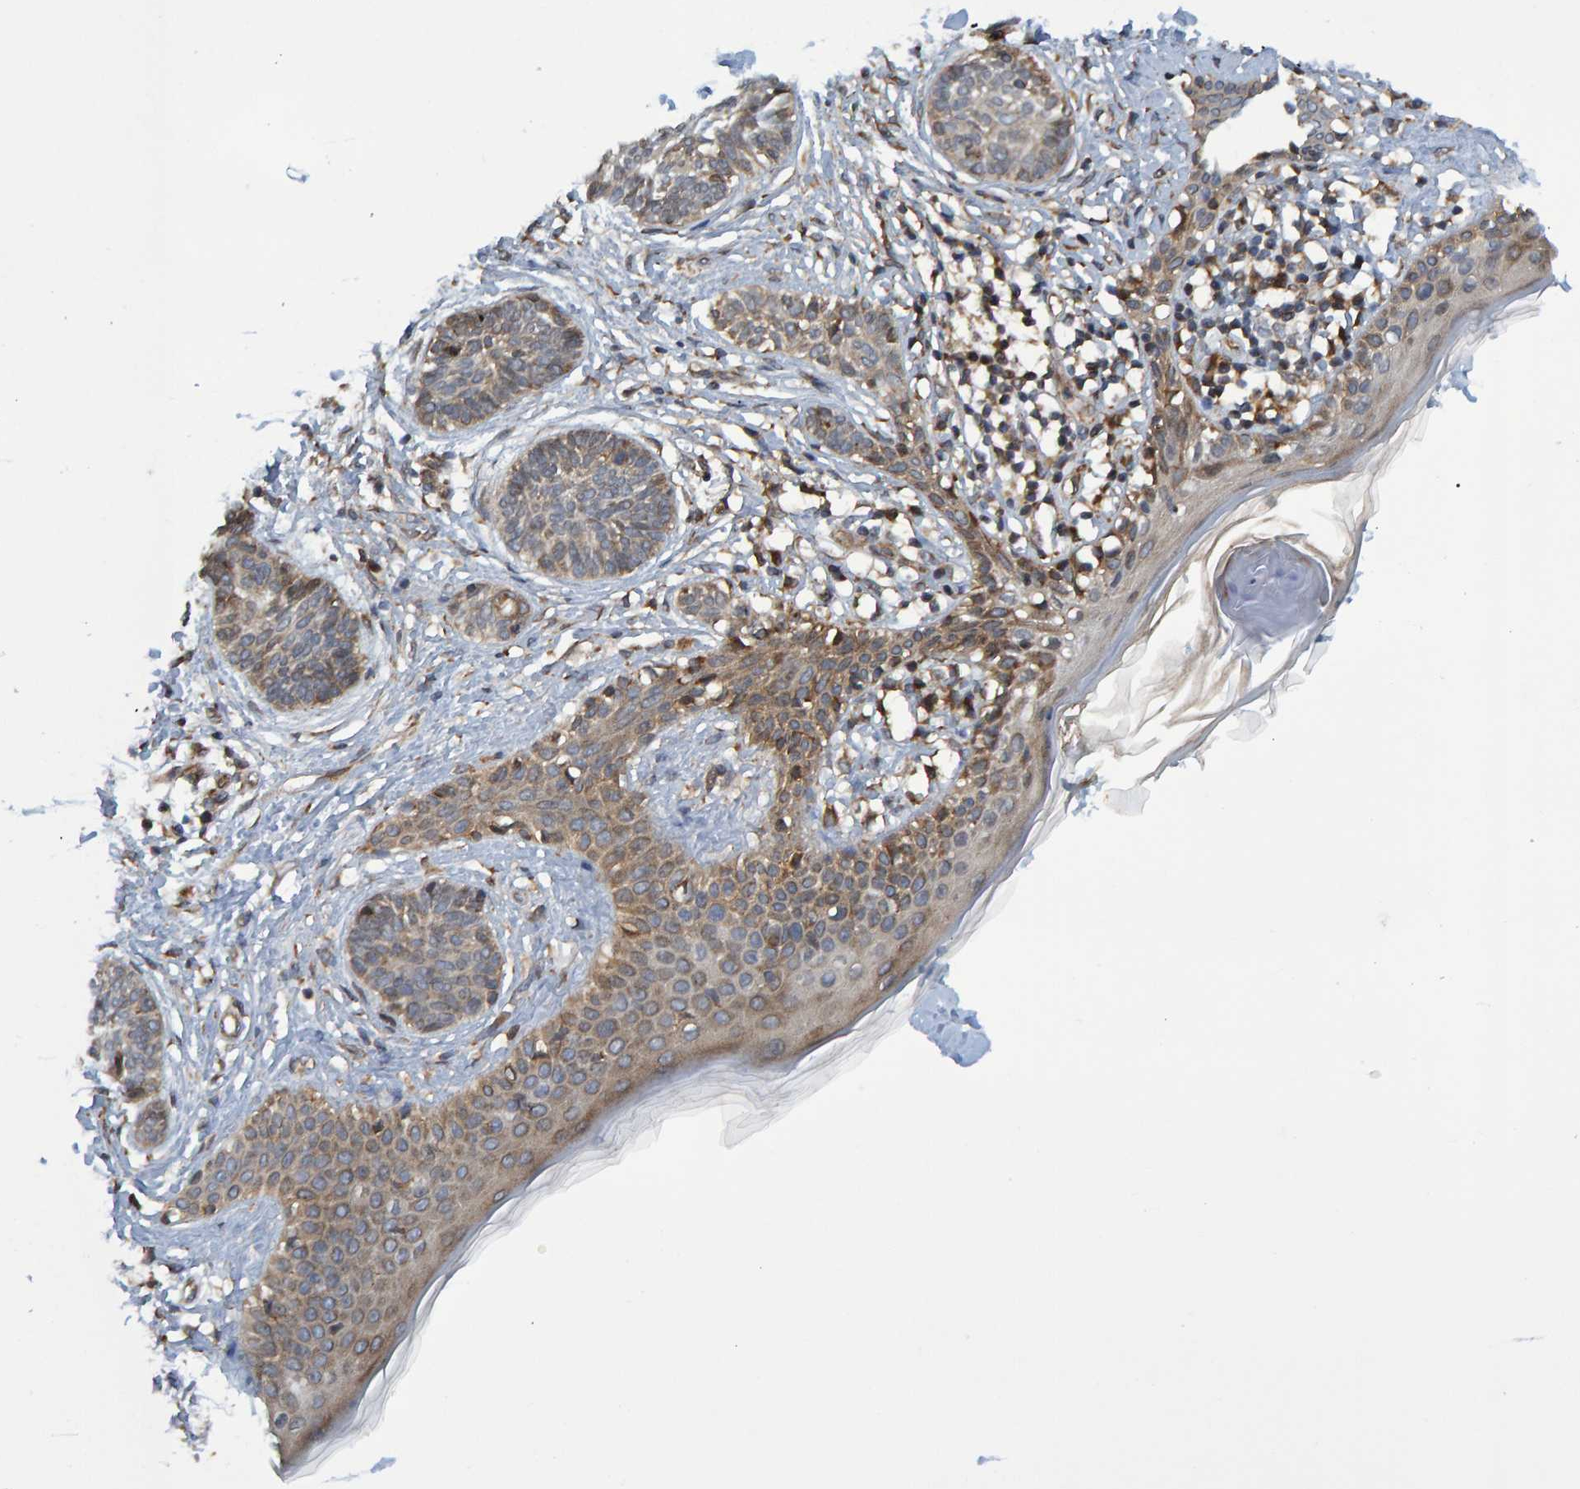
{"staining": {"intensity": "weak", "quantity": ">75%", "location": "cytoplasmic/membranous"}, "tissue": "skin cancer", "cell_type": "Tumor cells", "image_type": "cancer", "snomed": [{"axis": "morphology", "description": "Normal tissue, NOS"}, {"axis": "morphology", "description": "Basal cell carcinoma"}, {"axis": "topography", "description": "Skin"}], "caption": "Immunohistochemistry of human basal cell carcinoma (skin) demonstrates low levels of weak cytoplasmic/membranous expression in about >75% of tumor cells. (Brightfield microscopy of DAB IHC at high magnification).", "gene": "ATP6V1H", "patient": {"sex": "male", "age": 63}}